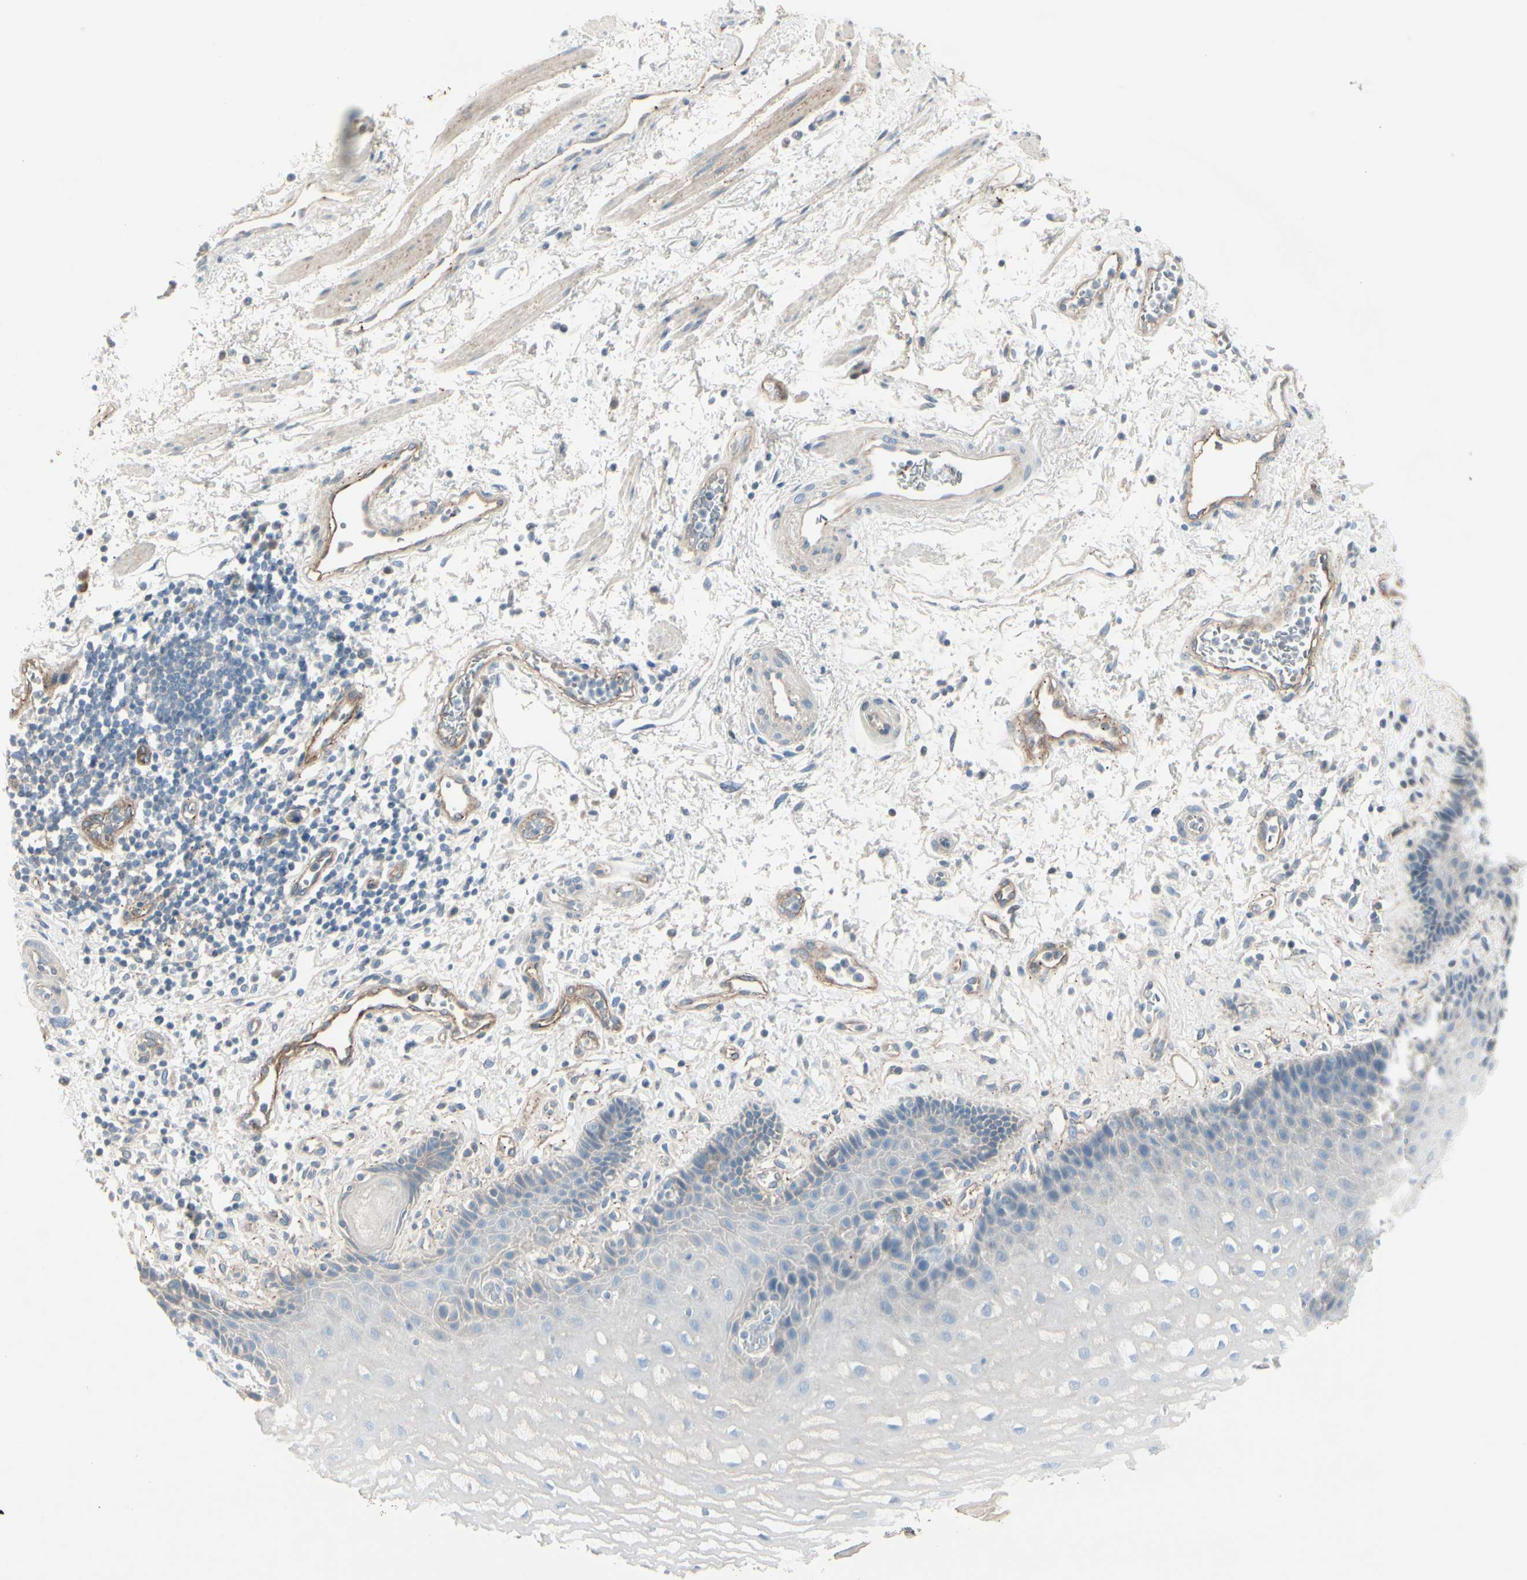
{"staining": {"intensity": "negative", "quantity": "none", "location": "none"}, "tissue": "esophagus", "cell_type": "Squamous epithelial cells", "image_type": "normal", "snomed": [{"axis": "morphology", "description": "Normal tissue, NOS"}, {"axis": "topography", "description": "Esophagus"}], "caption": "Esophagus stained for a protein using IHC demonstrates no staining squamous epithelial cells.", "gene": "CACNA2D1", "patient": {"sex": "male", "age": 54}}